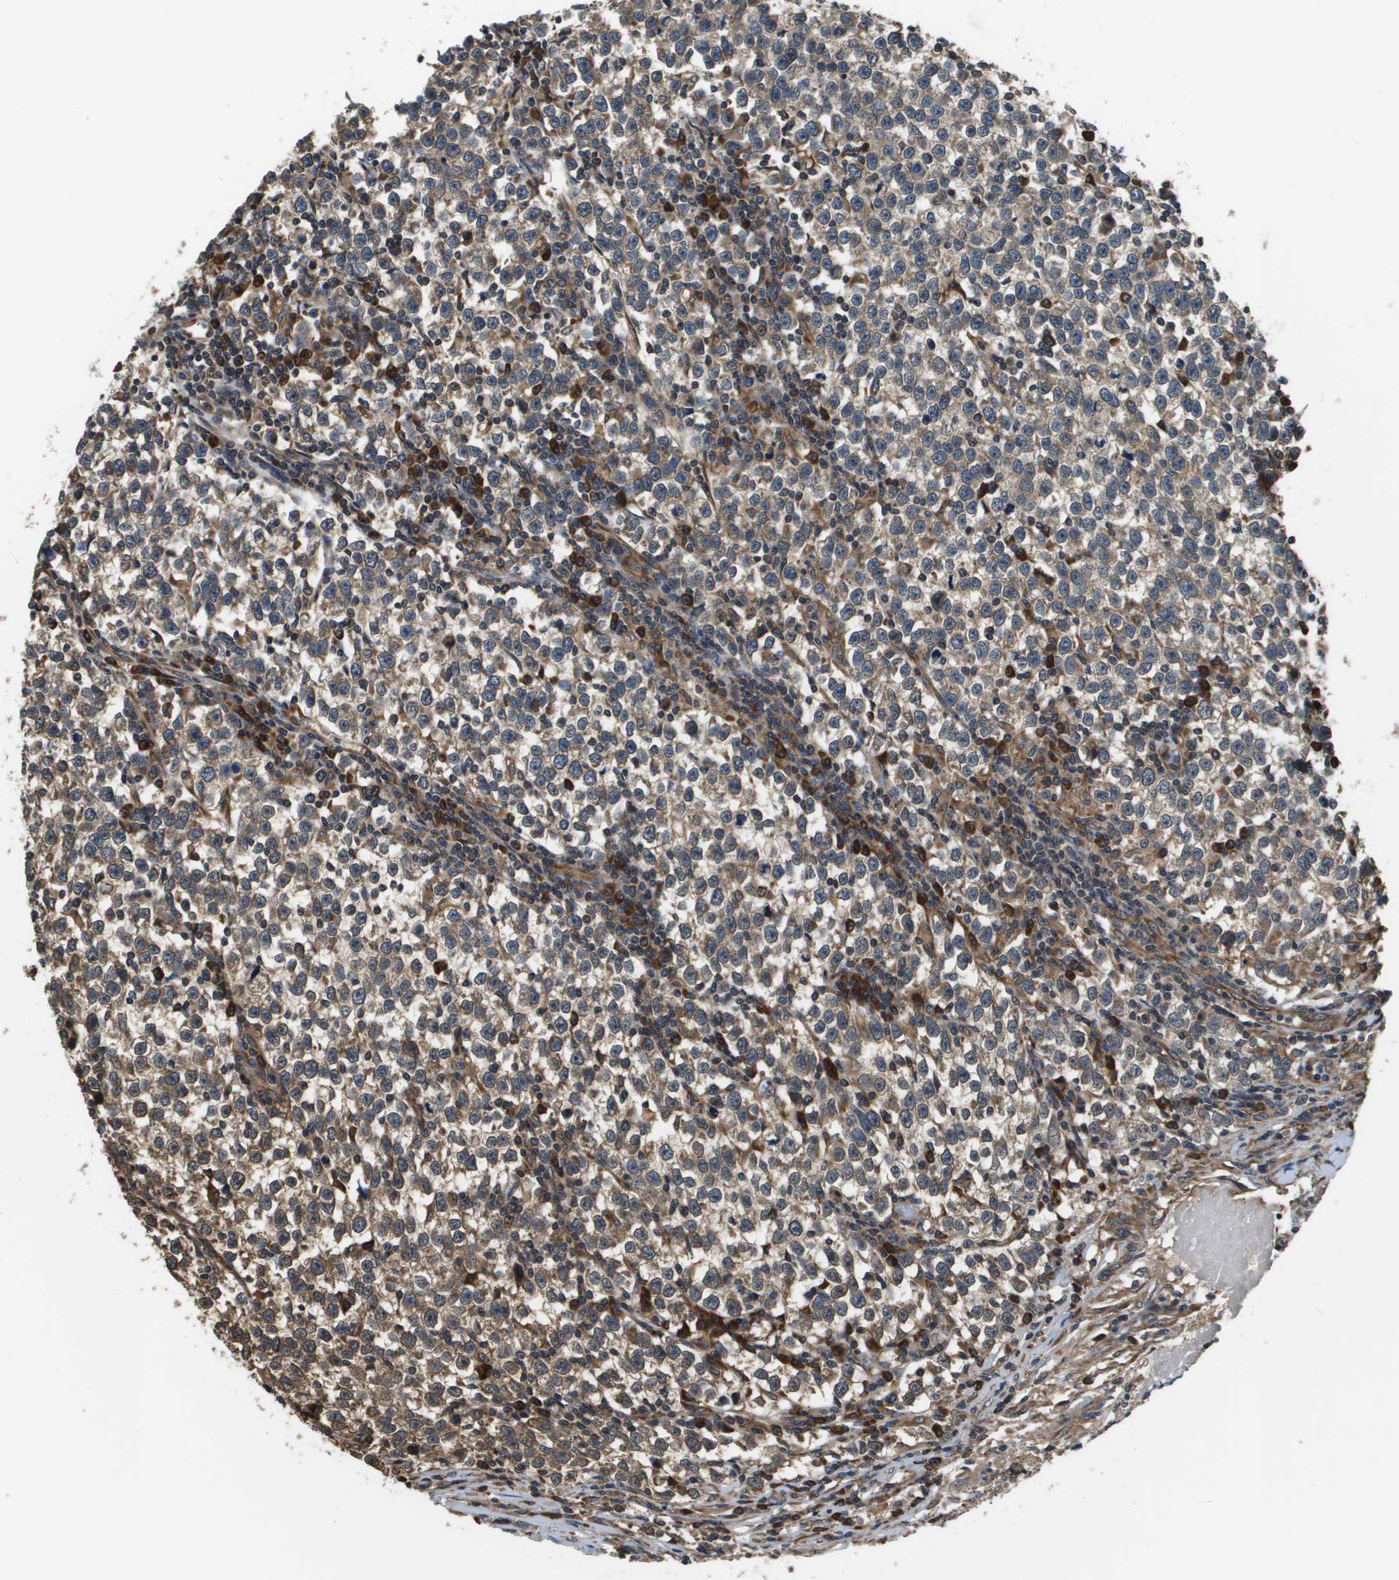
{"staining": {"intensity": "moderate", "quantity": ">75%", "location": "cytoplasmic/membranous"}, "tissue": "testis cancer", "cell_type": "Tumor cells", "image_type": "cancer", "snomed": [{"axis": "morphology", "description": "Normal tissue, NOS"}, {"axis": "morphology", "description": "Seminoma, NOS"}, {"axis": "topography", "description": "Testis"}], "caption": "Testis seminoma stained for a protein exhibits moderate cytoplasmic/membranous positivity in tumor cells.", "gene": "SEC62", "patient": {"sex": "male", "age": 43}}